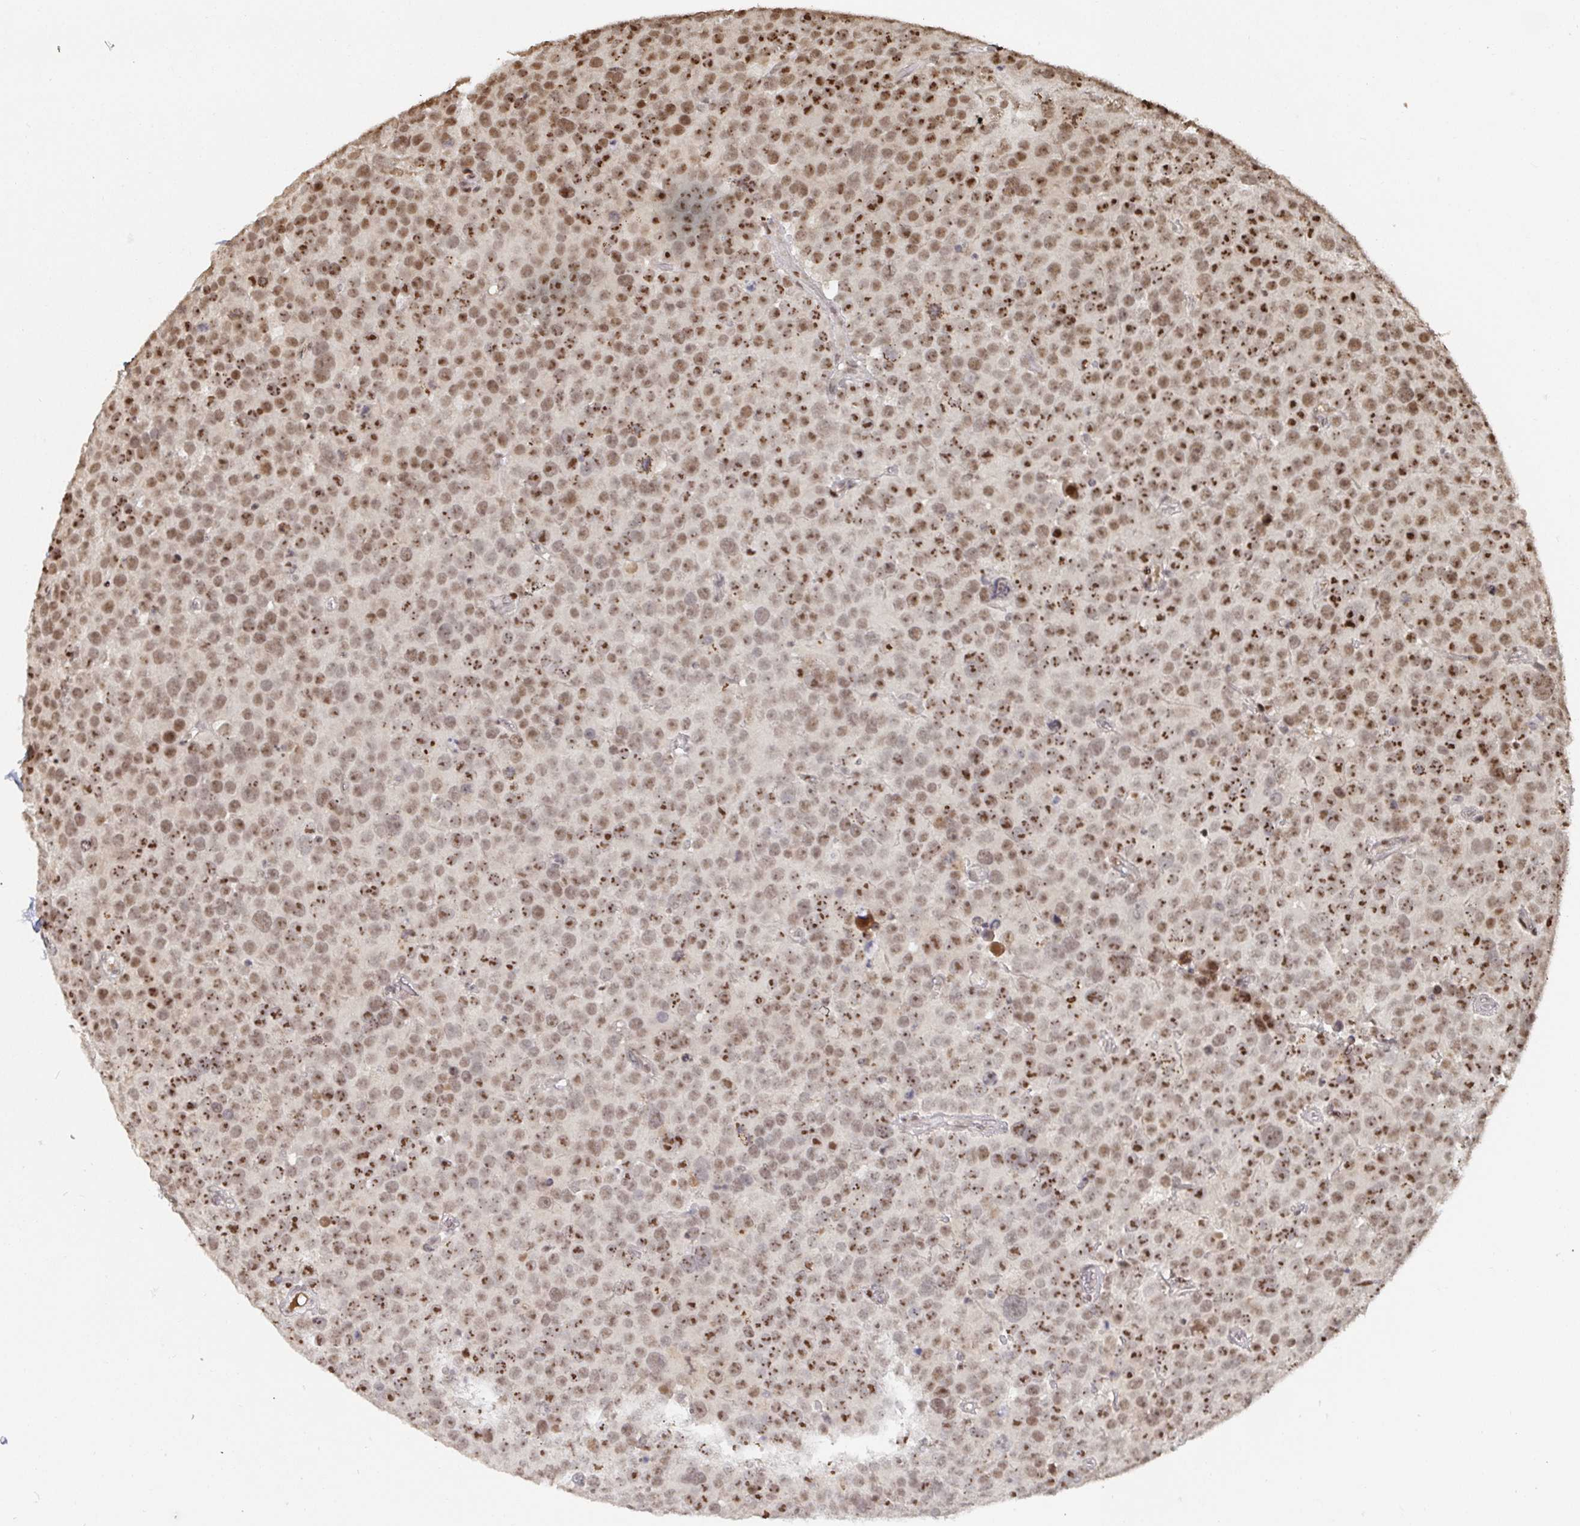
{"staining": {"intensity": "moderate", "quantity": ">75%", "location": "nuclear"}, "tissue": "testis cancer", "cell_type": "Tumor cells", "image_type": "cancer", "snomed": [{"axis": "morphology", "description": "Seminoma, NOS"}, {"axis": "topography", "description": "Testis"}], "caption": "Seminoma (testis) tissue shows moderate nuclear expression in approximately >75% of tumor cells, visualized by immunohistochemistry. (IHC, brightfield microscopy, high magnification).", "gene": "ZDHHC12", "patient": {"sex": "male", "age": 71}}